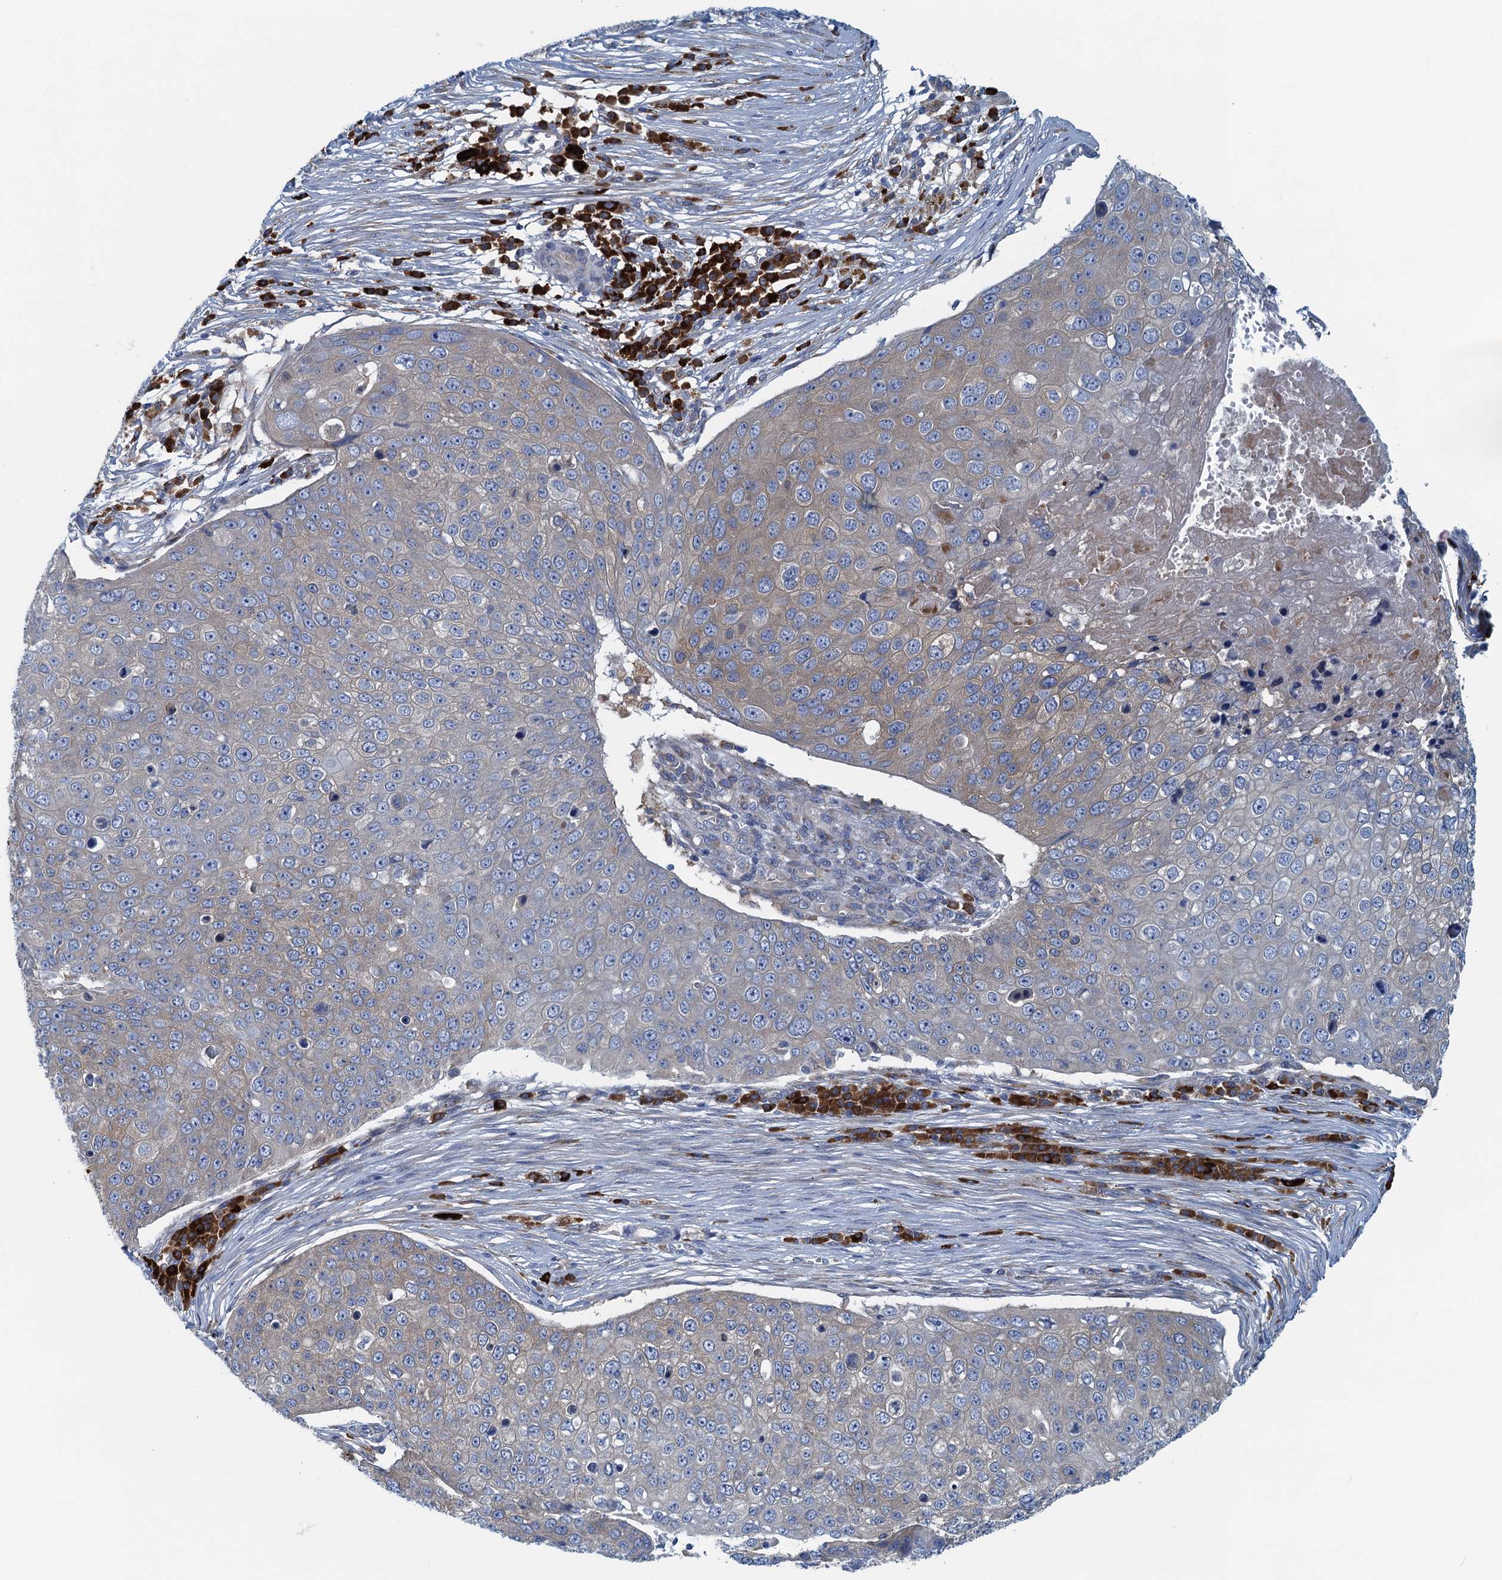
{"staining": {"intensity": "weak", "quantity": "<25%", "location": "cytoplasmic/membranous"}, "tissue": "skin cancer", "cell_type": "Tumor cells", "image_type": "cancer", "snomed": [{"axis": "morphology", "description": "Squamous cell carcinoma, NOS"}, {"axis": "topography", "description": "Skin"}], "caption": "There is no significant positivity in tumor cells of skin squamous cell carcinoma.", "gene": "MYDGF", "patient": {"sex": "male", "age": 71}}